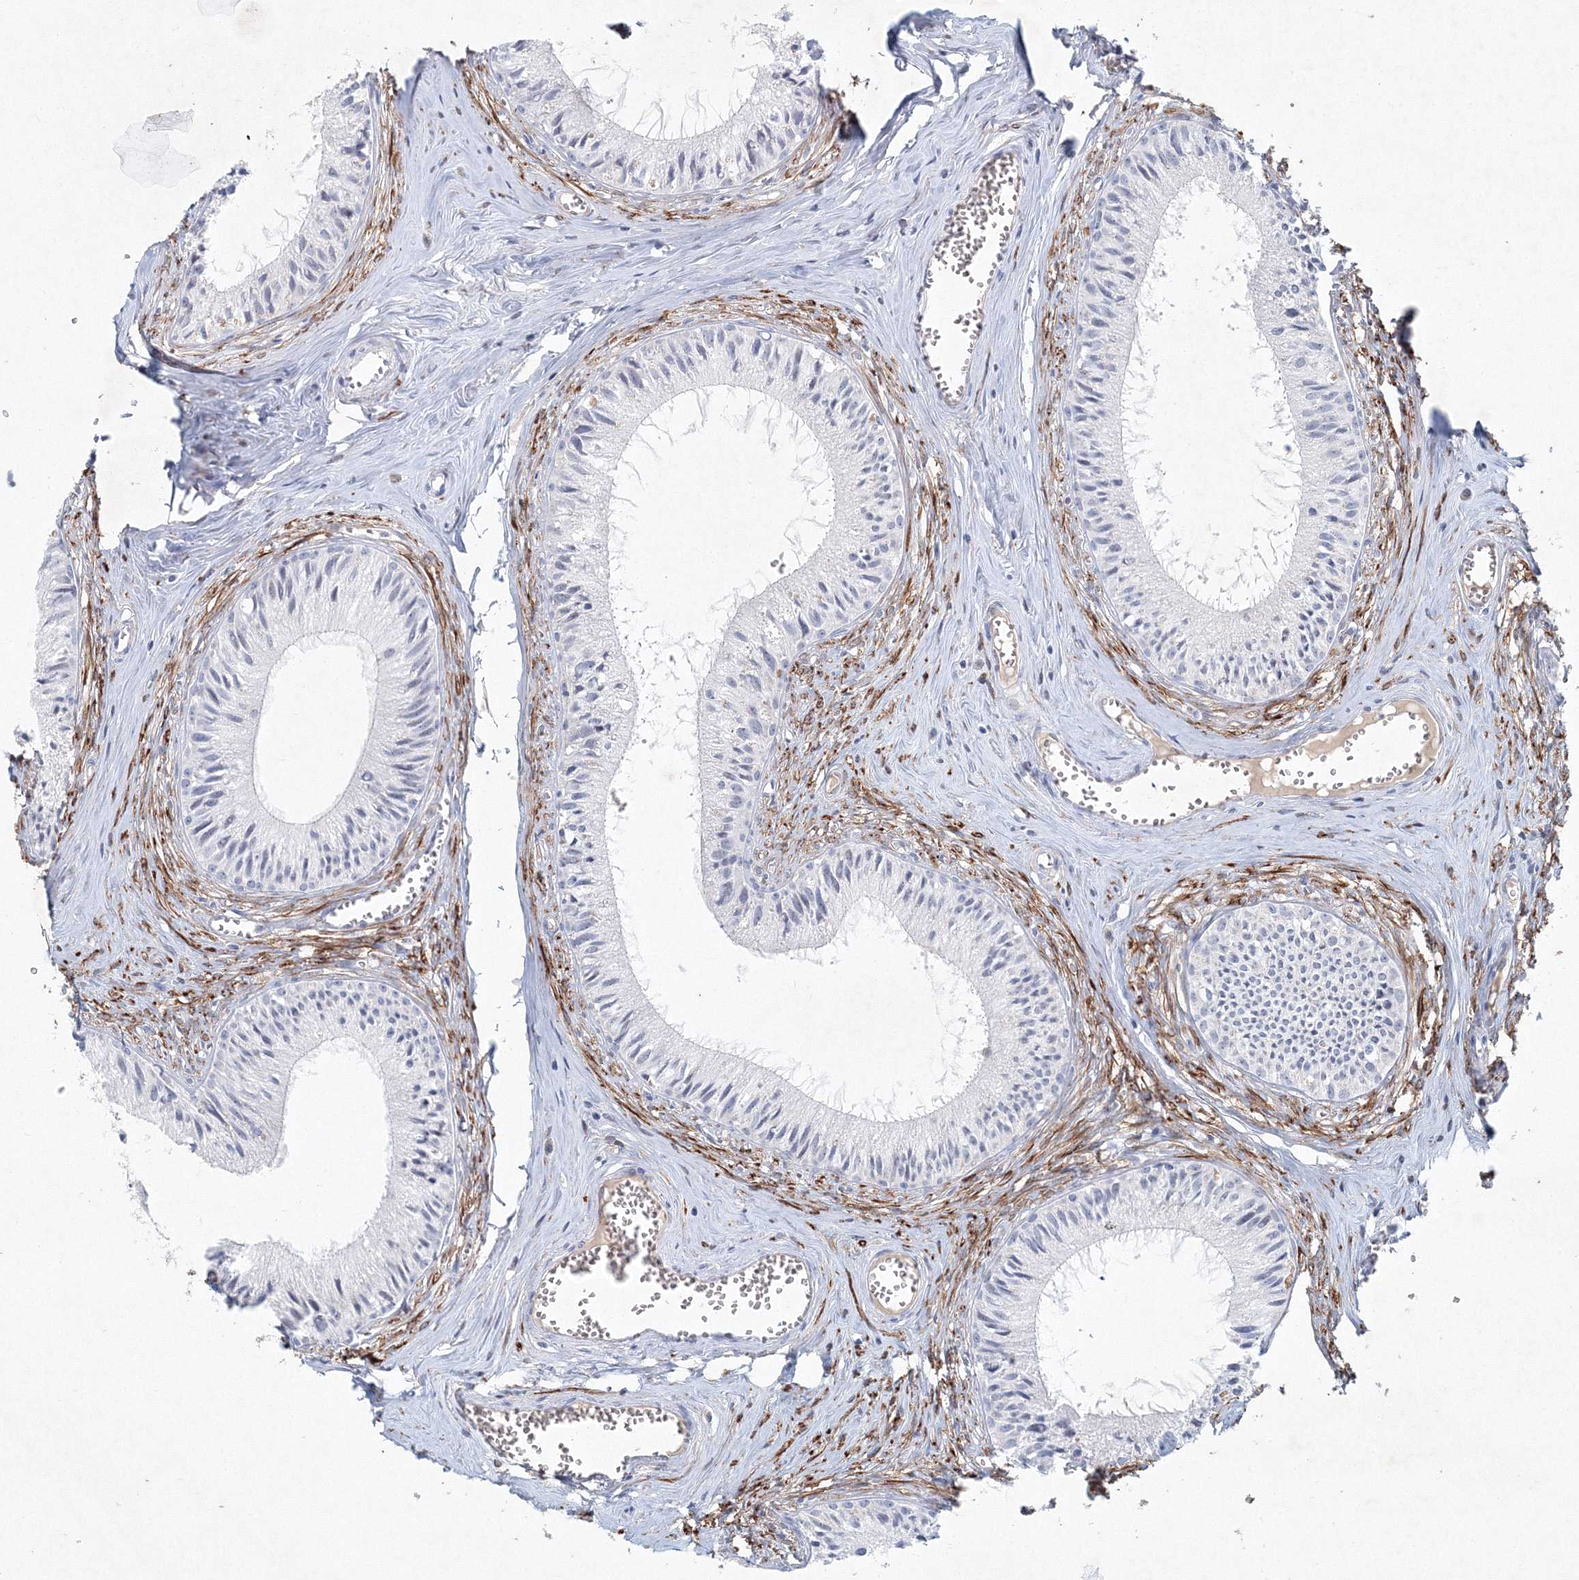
{"staining": {"intensity": "negative", "quantity": "none", "location": "none"}, "tissue": "epididymis", "cell_type": "Glandular cells", "image_type": "normal", "snomed": [{"axis": "morphology", "description": "Normal tissue, NOS"}, {"axis": "topography", "description": "Epididymis"}], "caption": "Epididymis stained for a protein using immunohistochemistry (IHC) shows no expression glandular cells.", "gene": "SH3BP5", "patient": {"sex": "male", "age": 36}}